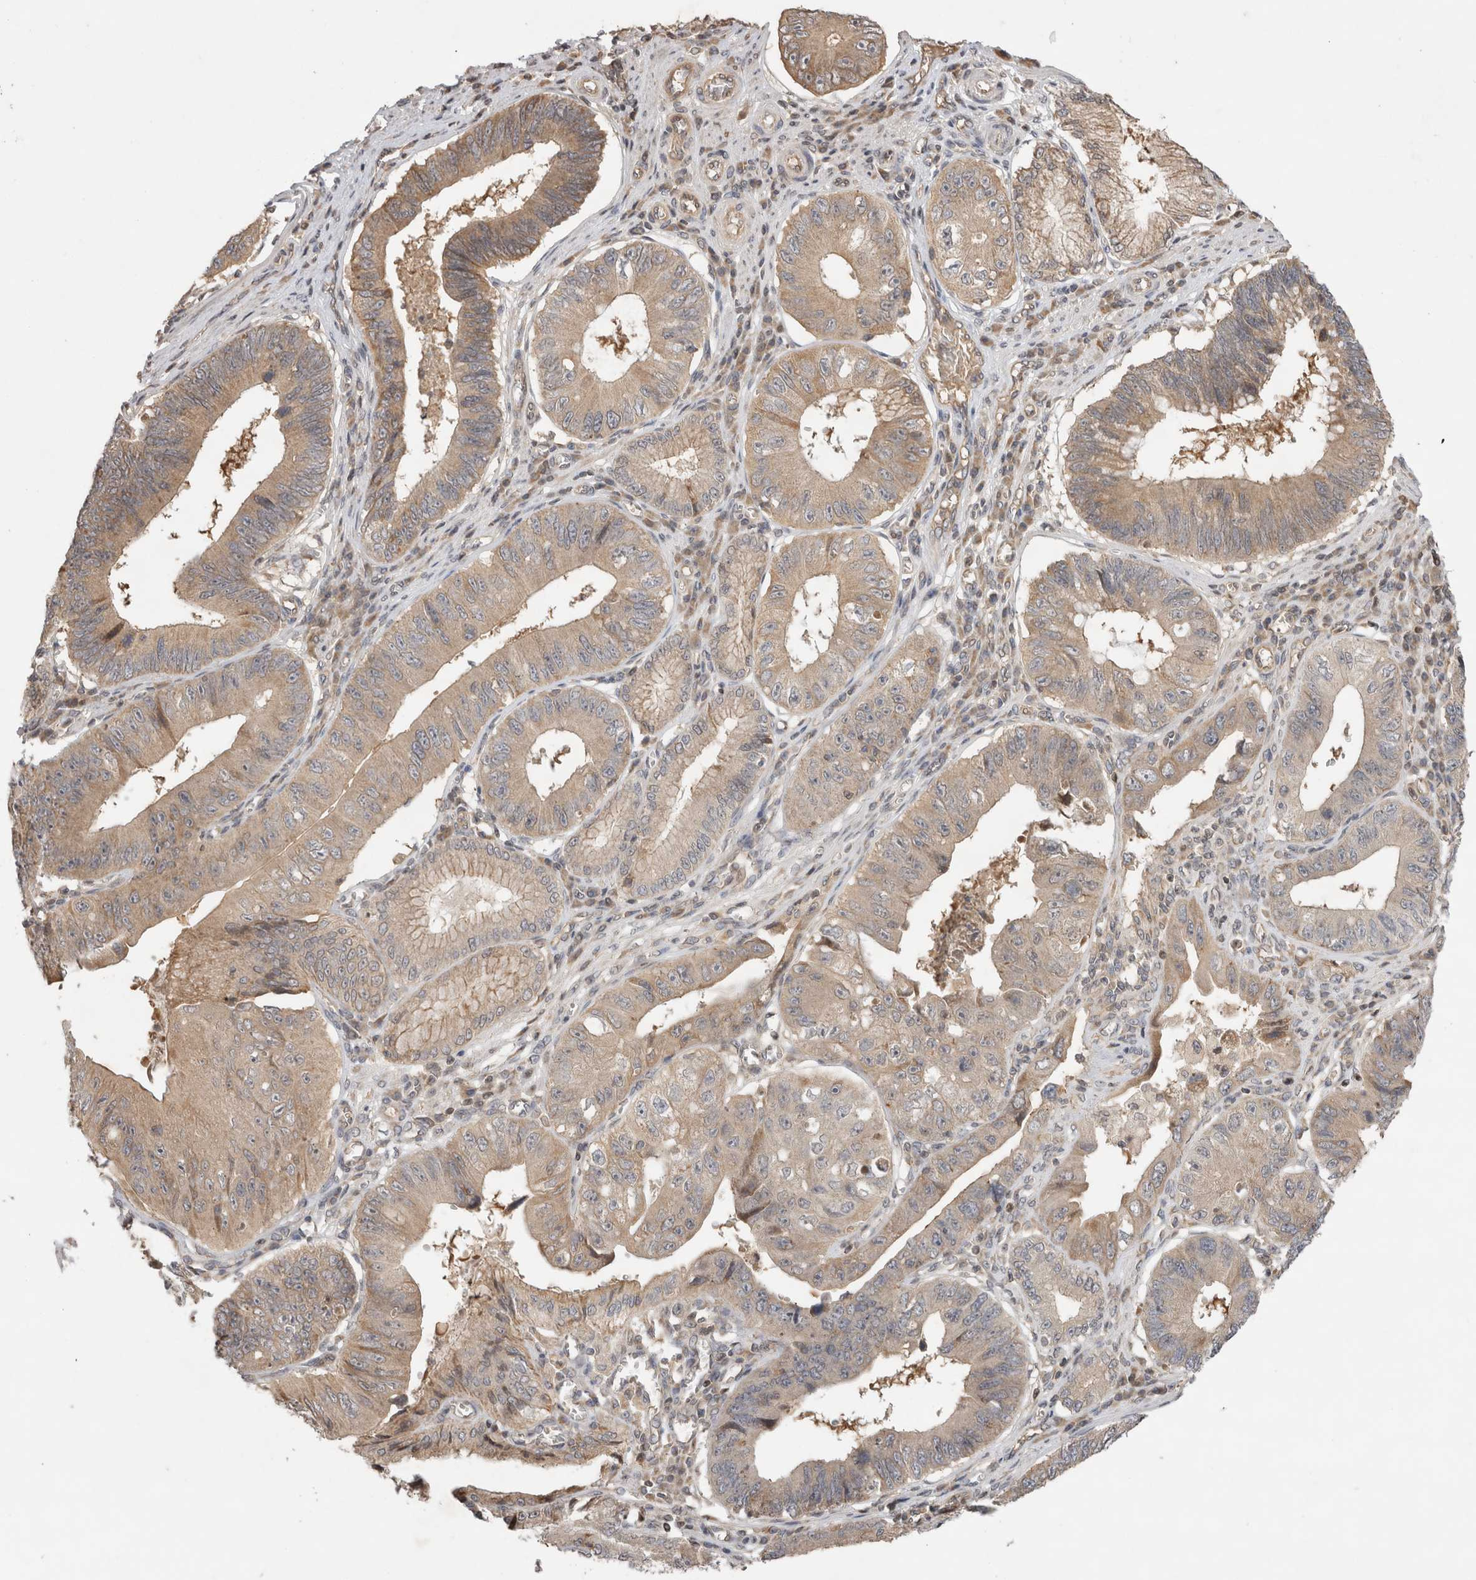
{"staining": {"intensity": "moderate", "quantity": ">75%", "location": "cytoplasmic/membranous"}, "tissue": "stomach cancer", "cell_type": "Tumor cells", "image_type": "cancer", "snomed": [{"axis": "morphology", "description": "Adenocarcinoma, NOS"}, {"axis": "topography", "description": "Stomach"}], "caption": "Immunohistochemical staining of adenocarcinoma (stomach) shows medium levels of moderate cytoplasmic/membranous positivity in about >75% of tumor cells.", "gene": "EIF2AK1", "patient": {"sex": "male", "age": 59}}